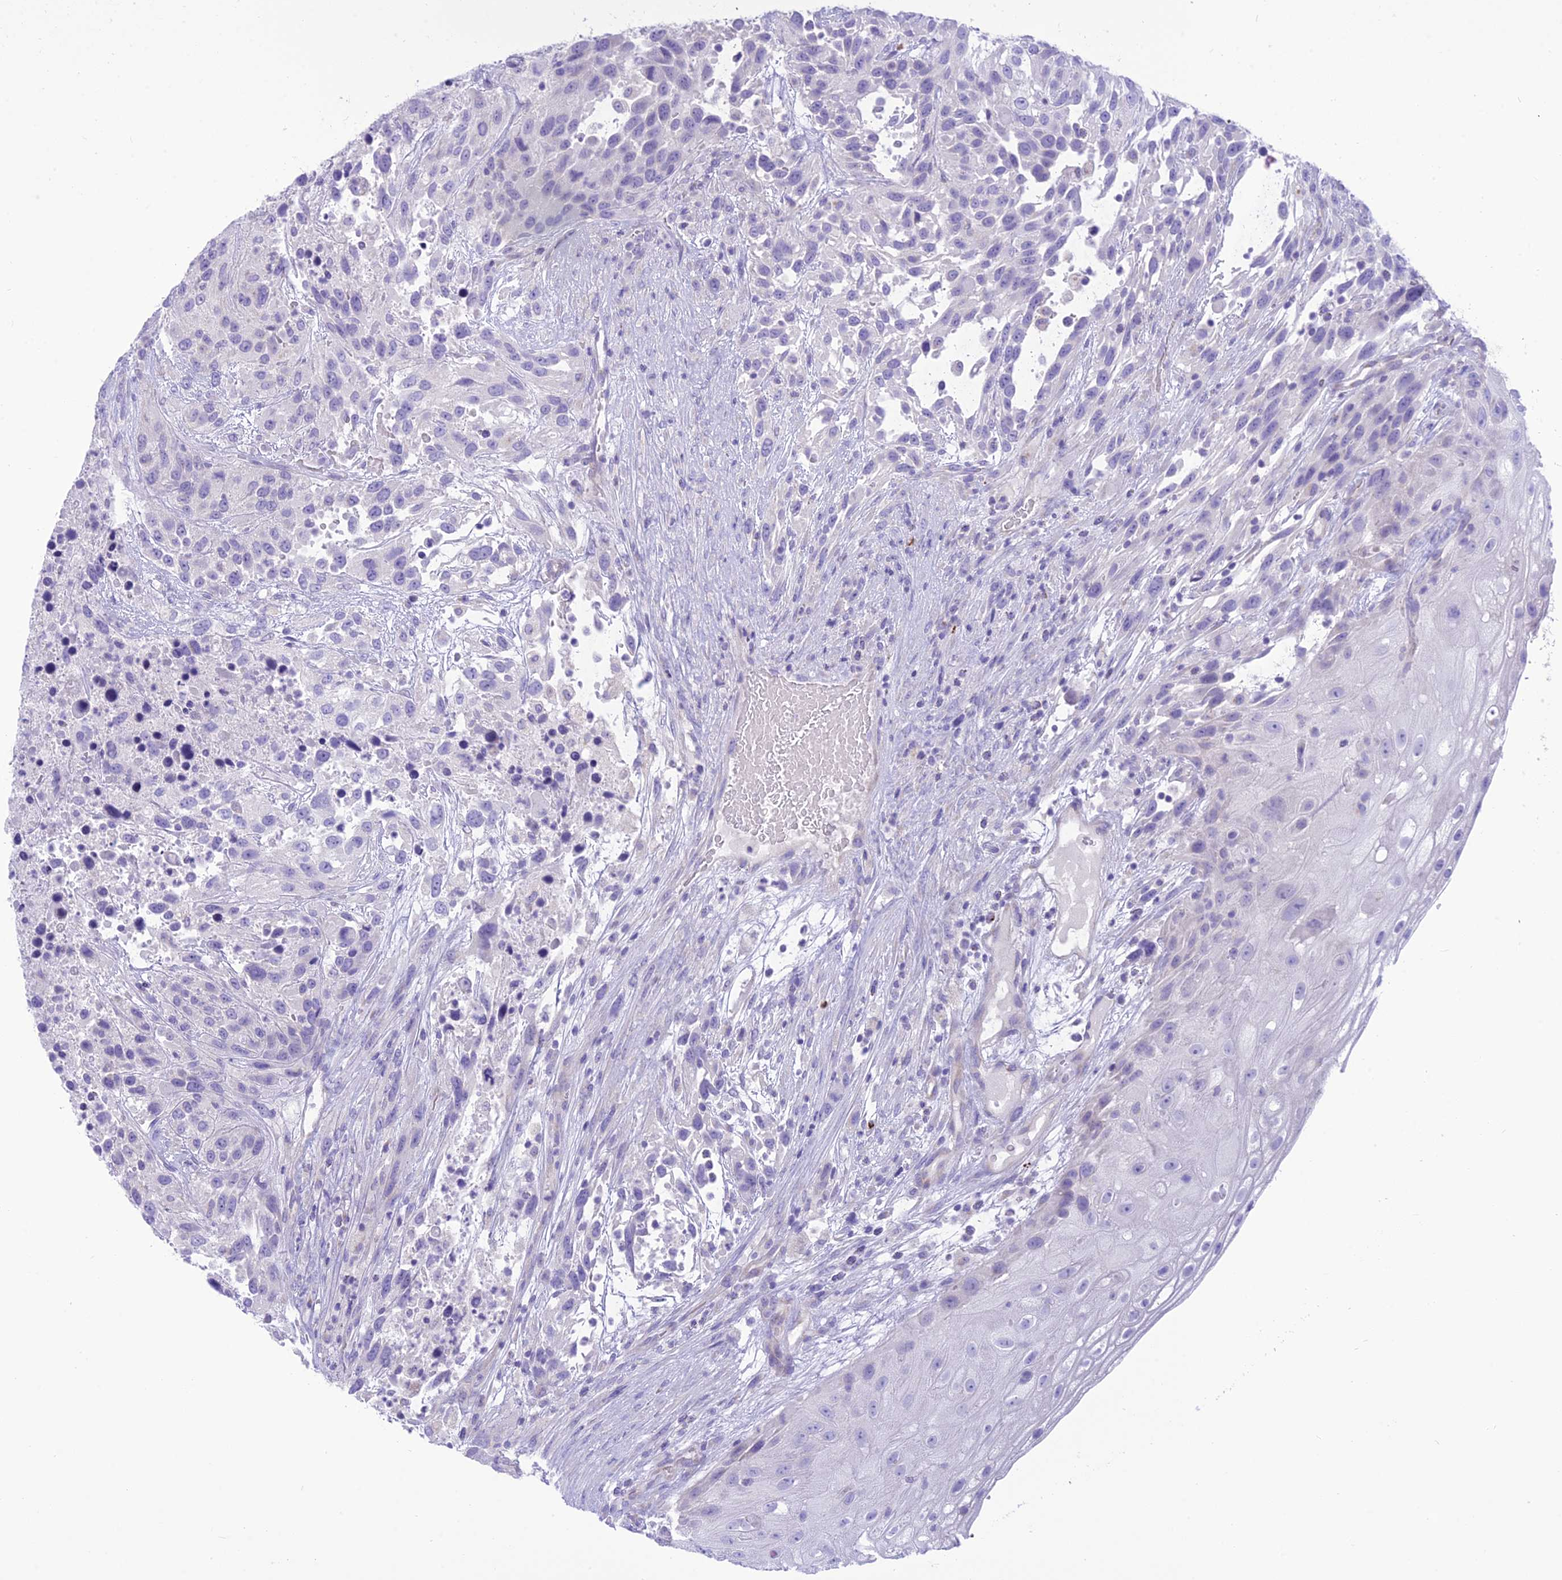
{"staining": {"intensity": "negative", "quantity": "none", "location": "none"}, "tissue": "urothelial cancer", "cell_type": "Tumor cells", "image_type": "cancer", "snomed": [{"axis": "morphology", "description": "Urothelial carcinoma, High grade"}, {"axis": "topography", "description": "Urinary bladder"}], "caption": "Immunohistochemistry (IHC) micrograph of neoplastic tissue: urothelial cancer stained with DAB (3,3'-diaminobenzidine) reveals no significant protein staining in tumor cells.", "gene": "DHDH", "patient": {"sex": "female", "age": 70}}